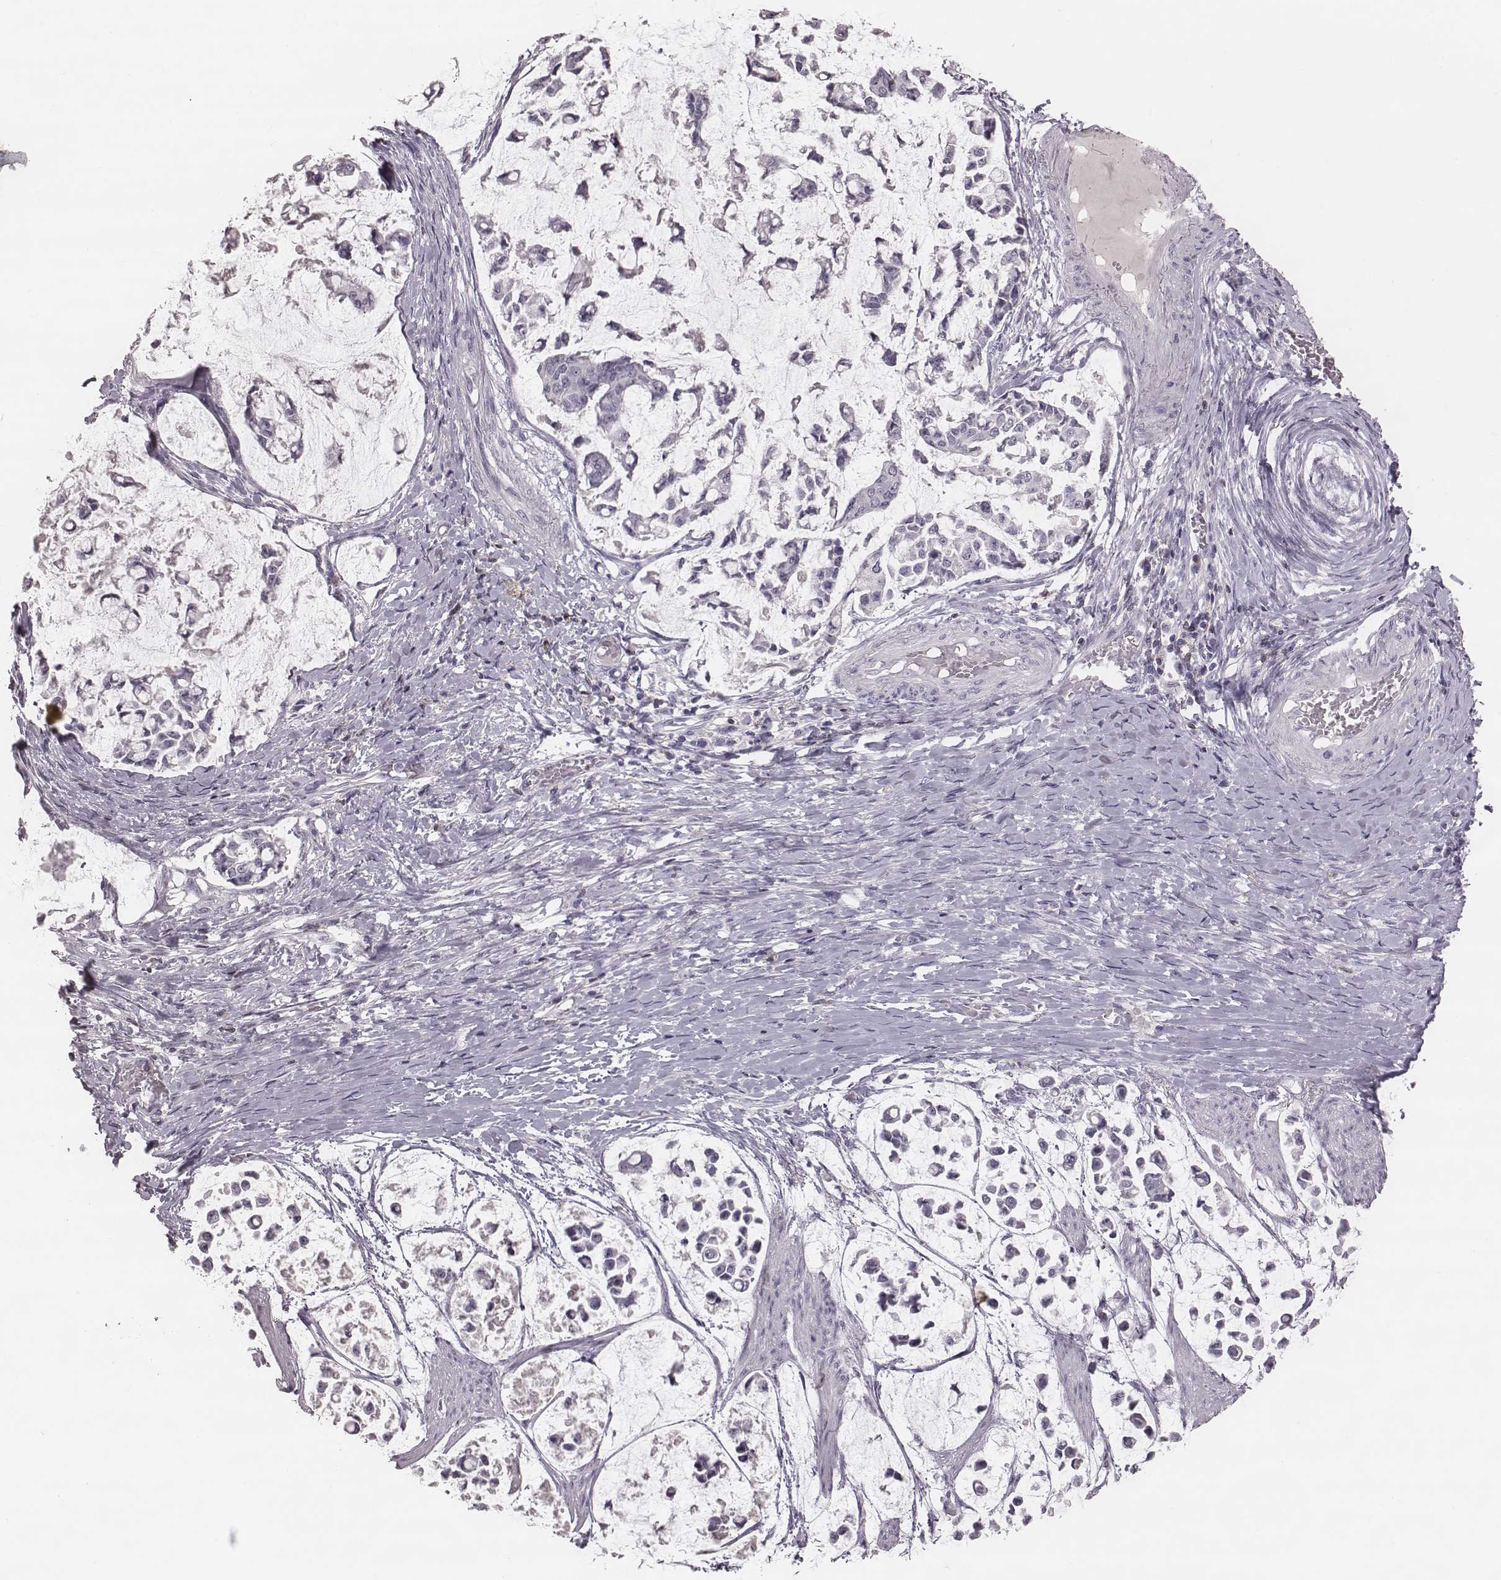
{"staining": {"intensity": "negative", "quantity": "none", "location": "none"}, "tissue": "stomach cancer", "cell_type": "Tumor cells", "image_type": "cancer", "snomed": [{"axis": "morphology", "description": "Adenocarcinoma, NOS"}, {"axis": "topography", "description": "Stomach"}], "caption": "High magnification brightfield microscopy of stomach adenocarcinoma stained with DAB (brown) and counterstained with hematoxylin (blue): tumor cells show no significant expression.", "gene": "PDCD1", "patient": {"sex": "male", "age": 82}}